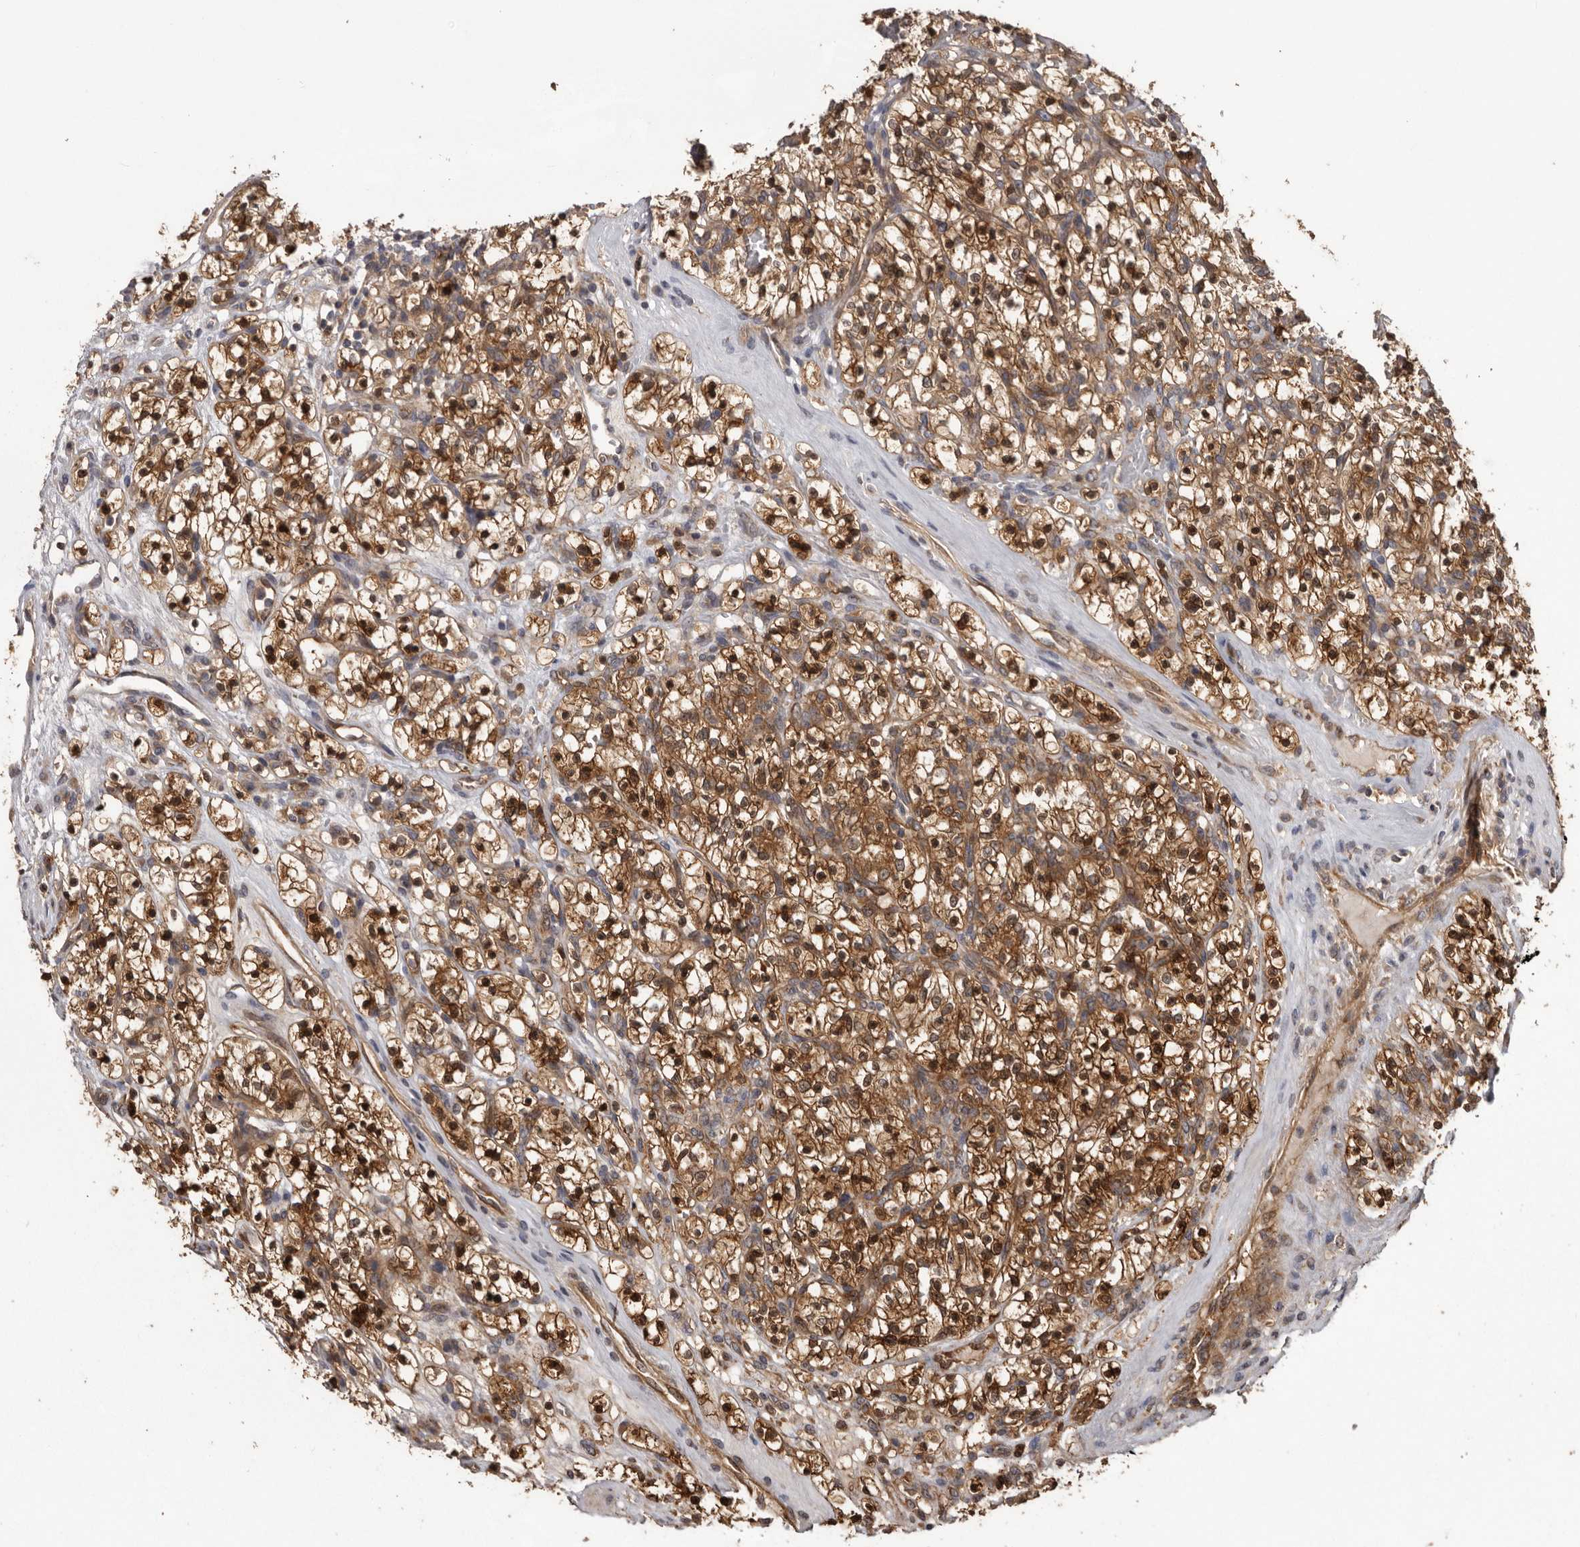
{"staining": {"intensity": "moderate", "quantity": ">75%", "location": "cytoplasmic/membranous"}, "tissue": "renal cancer", "cell_type": "Tumor cells", "image_type": "cancer", "snomed": [{"axis": "morphology", "description": "Adenocarcinoma, NOS"}, {"axis": "topography", "description": "Kidney"}], "caption": "Renal cancer tissue demonstrates moderate cytoplasmic/membranous positivity in approximately >75% of tumor cells (brown staining indicates protein expression, while blue staining denotes nuclei).", "gene": "DARS1", "patient": {"sex": "female", "age": 57}}